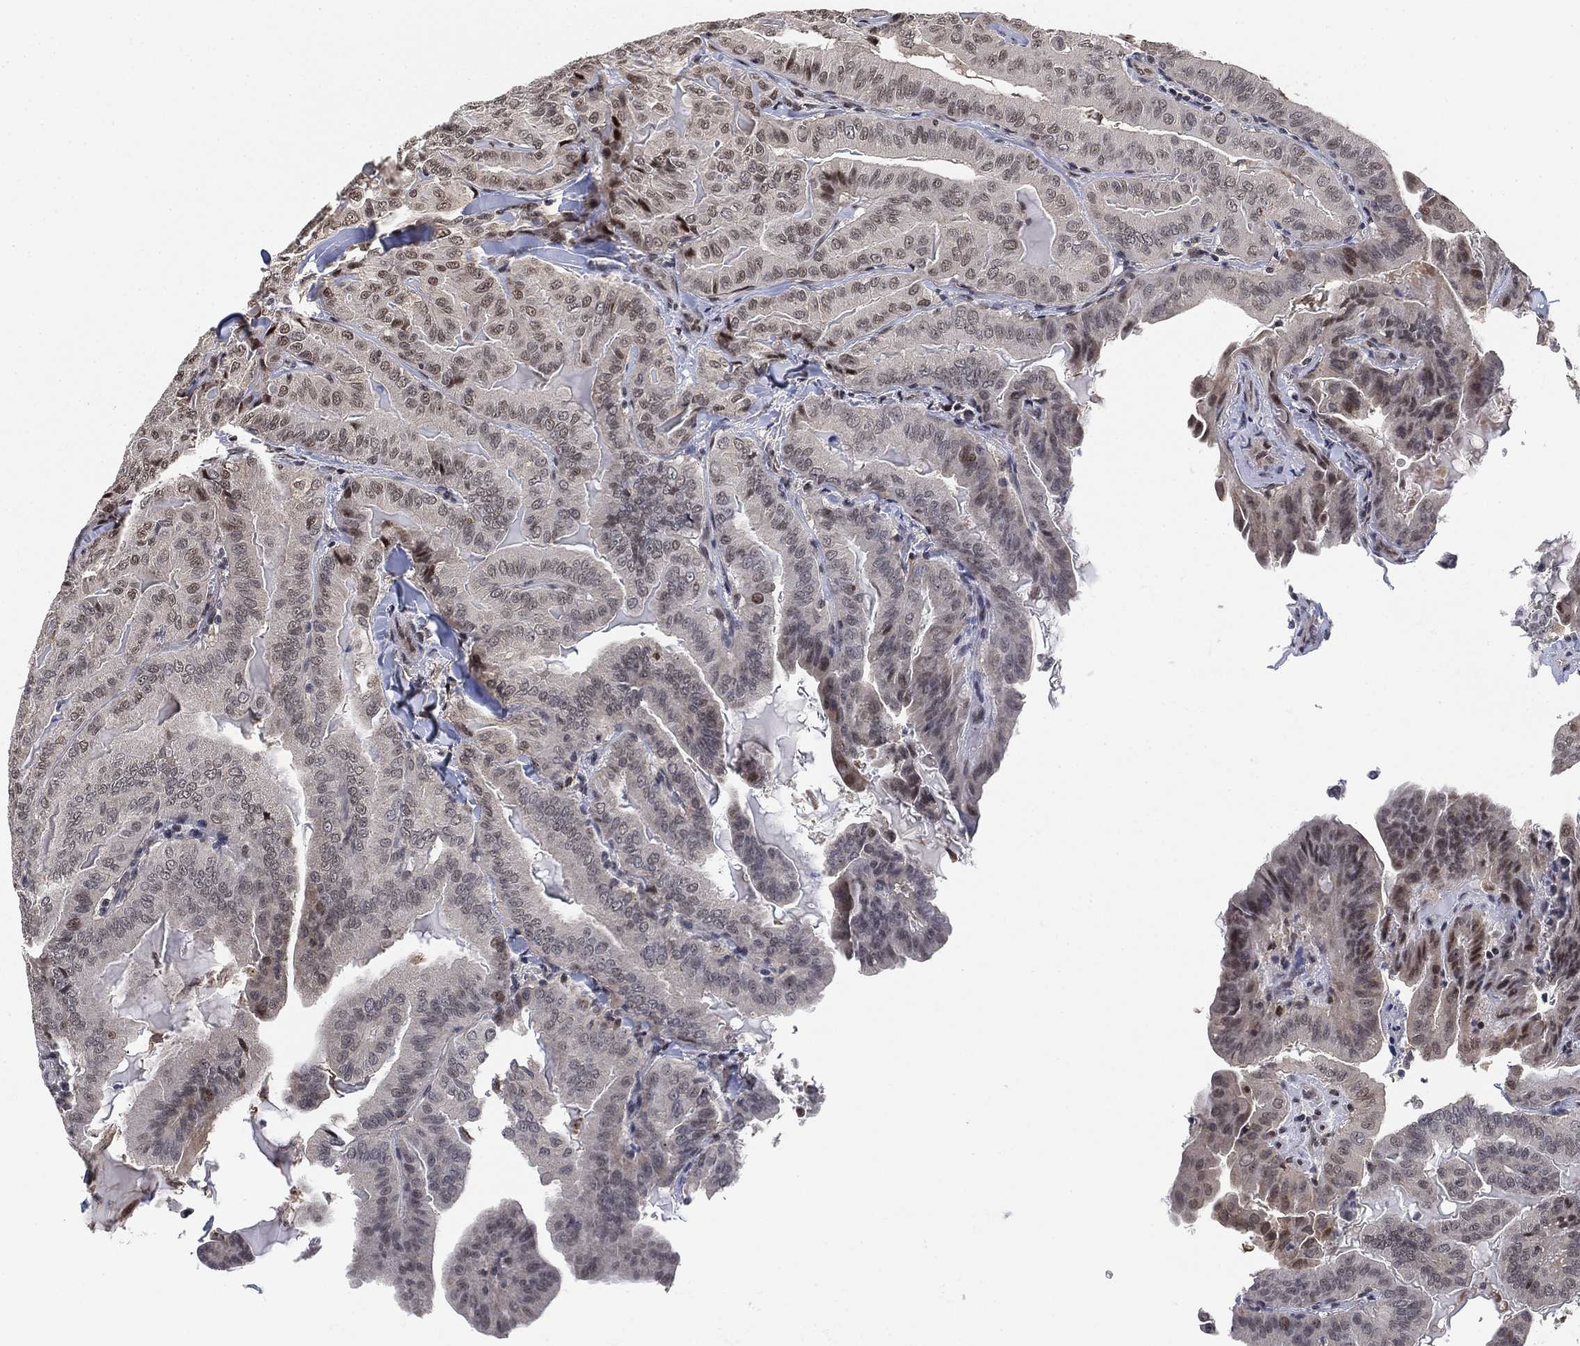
{"staining": {"intensity": "negative", "quantity": "none", "location": "none"}, "tissue": "thyroid cancer", "cell_type": "Tumor cells", "image_type": "cancer", "snomed": [{"axis": "morphology", "description": "Papillary adenocarcinoma, NOS"}, {"axis": "topography", "description": "Thyroid gland"}], "caption": "Thyroid cancer was stained to show a protein in brown. There is no significant staining in tumor cells.", "gene": "ZSCAN30", "patient": {"sex": "female", "age": 68}}